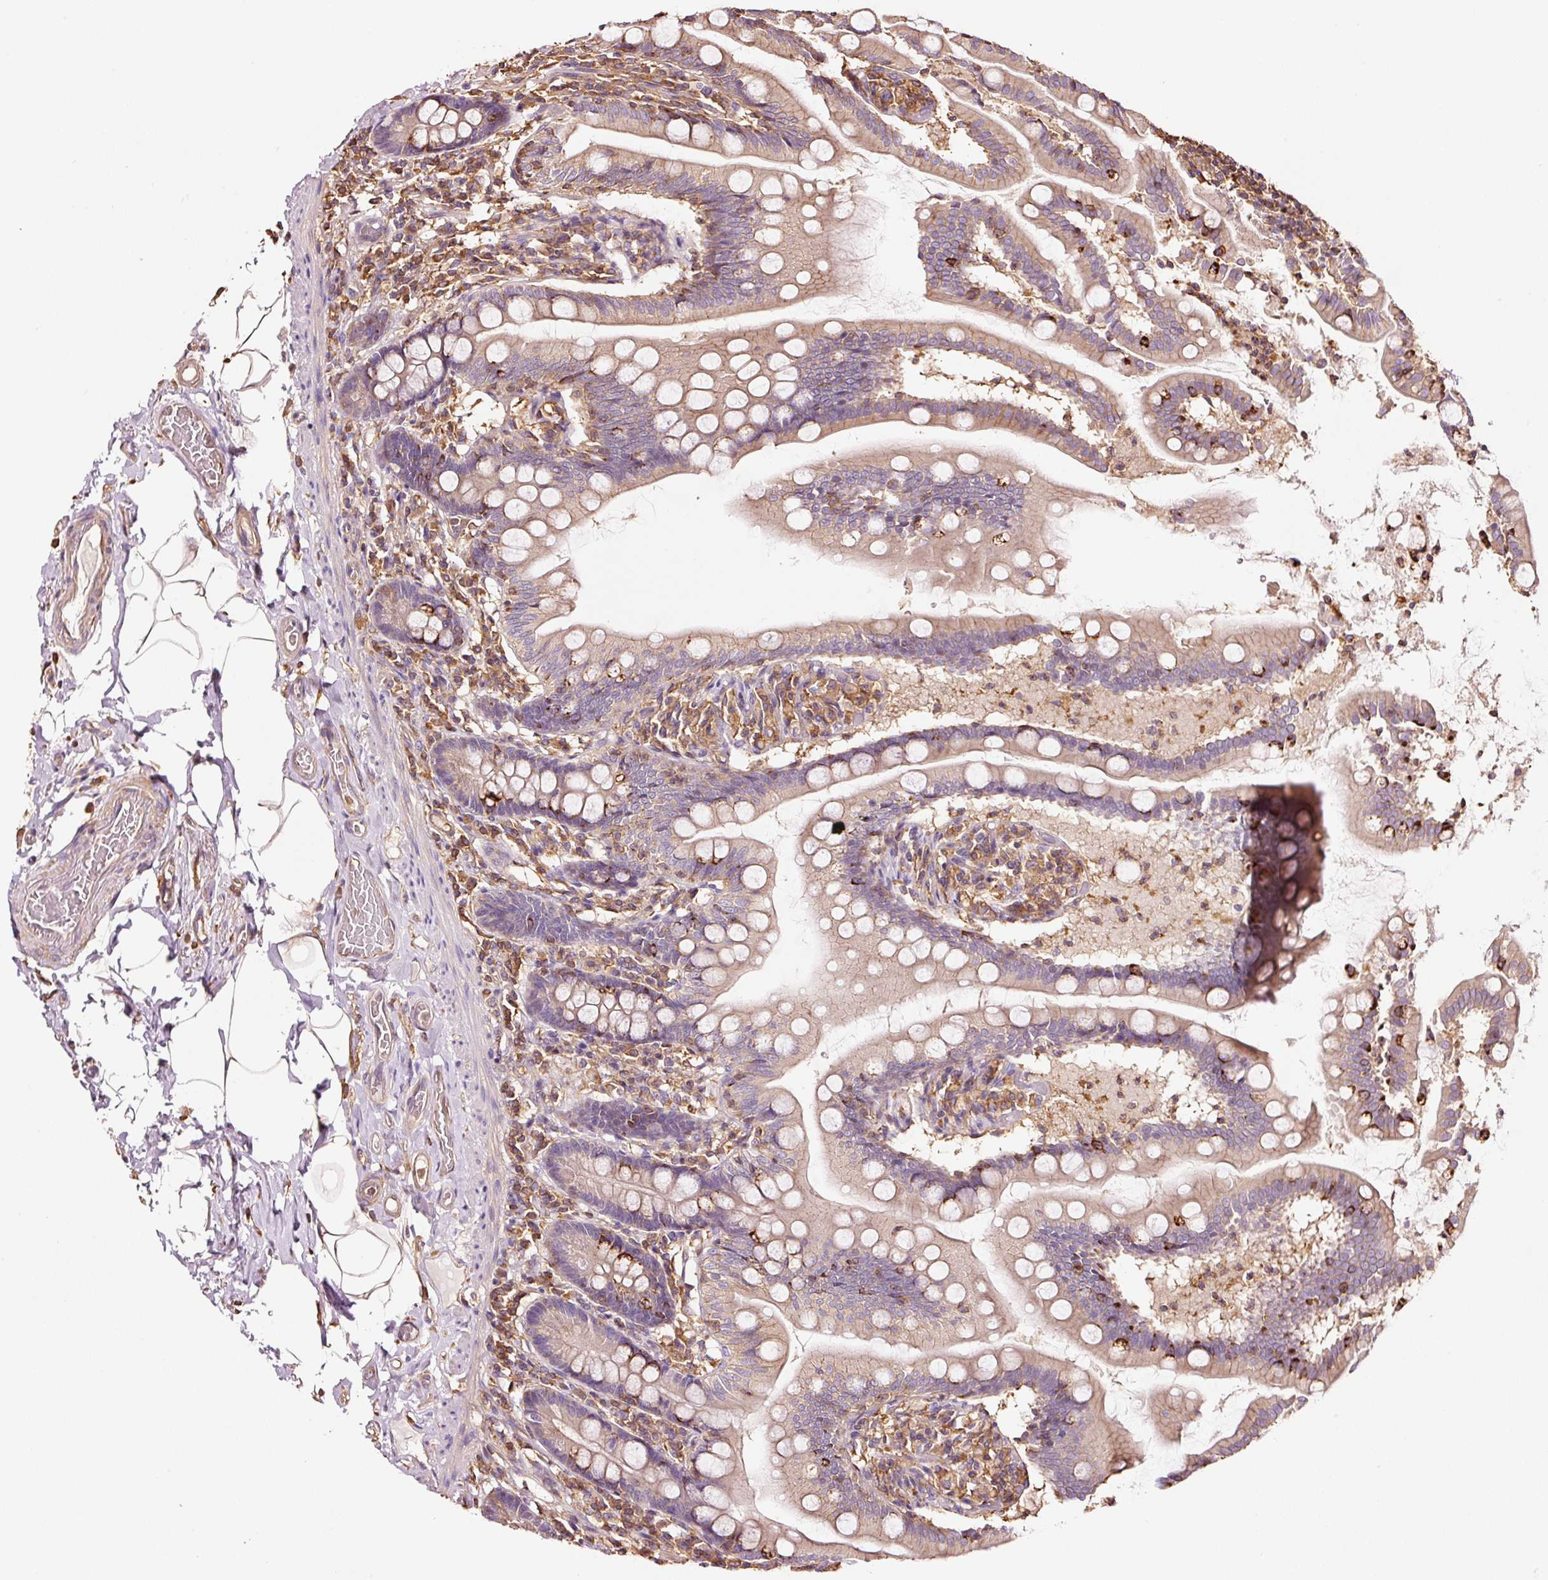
{"staining": {"intensity": "moderate", "quantity": "25%-75%", "location": "cytoplasmic/membranous"}, "tissue": "small intestine", "cell_type": "Glandular cells", "image_type": "normal", "snomed": [{"axis": "morphology", "description": "Normal tissue, NOS"}, {"axis": "topography", "description": "Small intestine"}], "caption": "Moderate cytoplasmic/membranous positivity for a protein is identified in about 25%-75% of glandular cells of unremarkable small intestine using IHC.", "gene": "METAP1", "patient": {"sex": "female", "age": 64}}